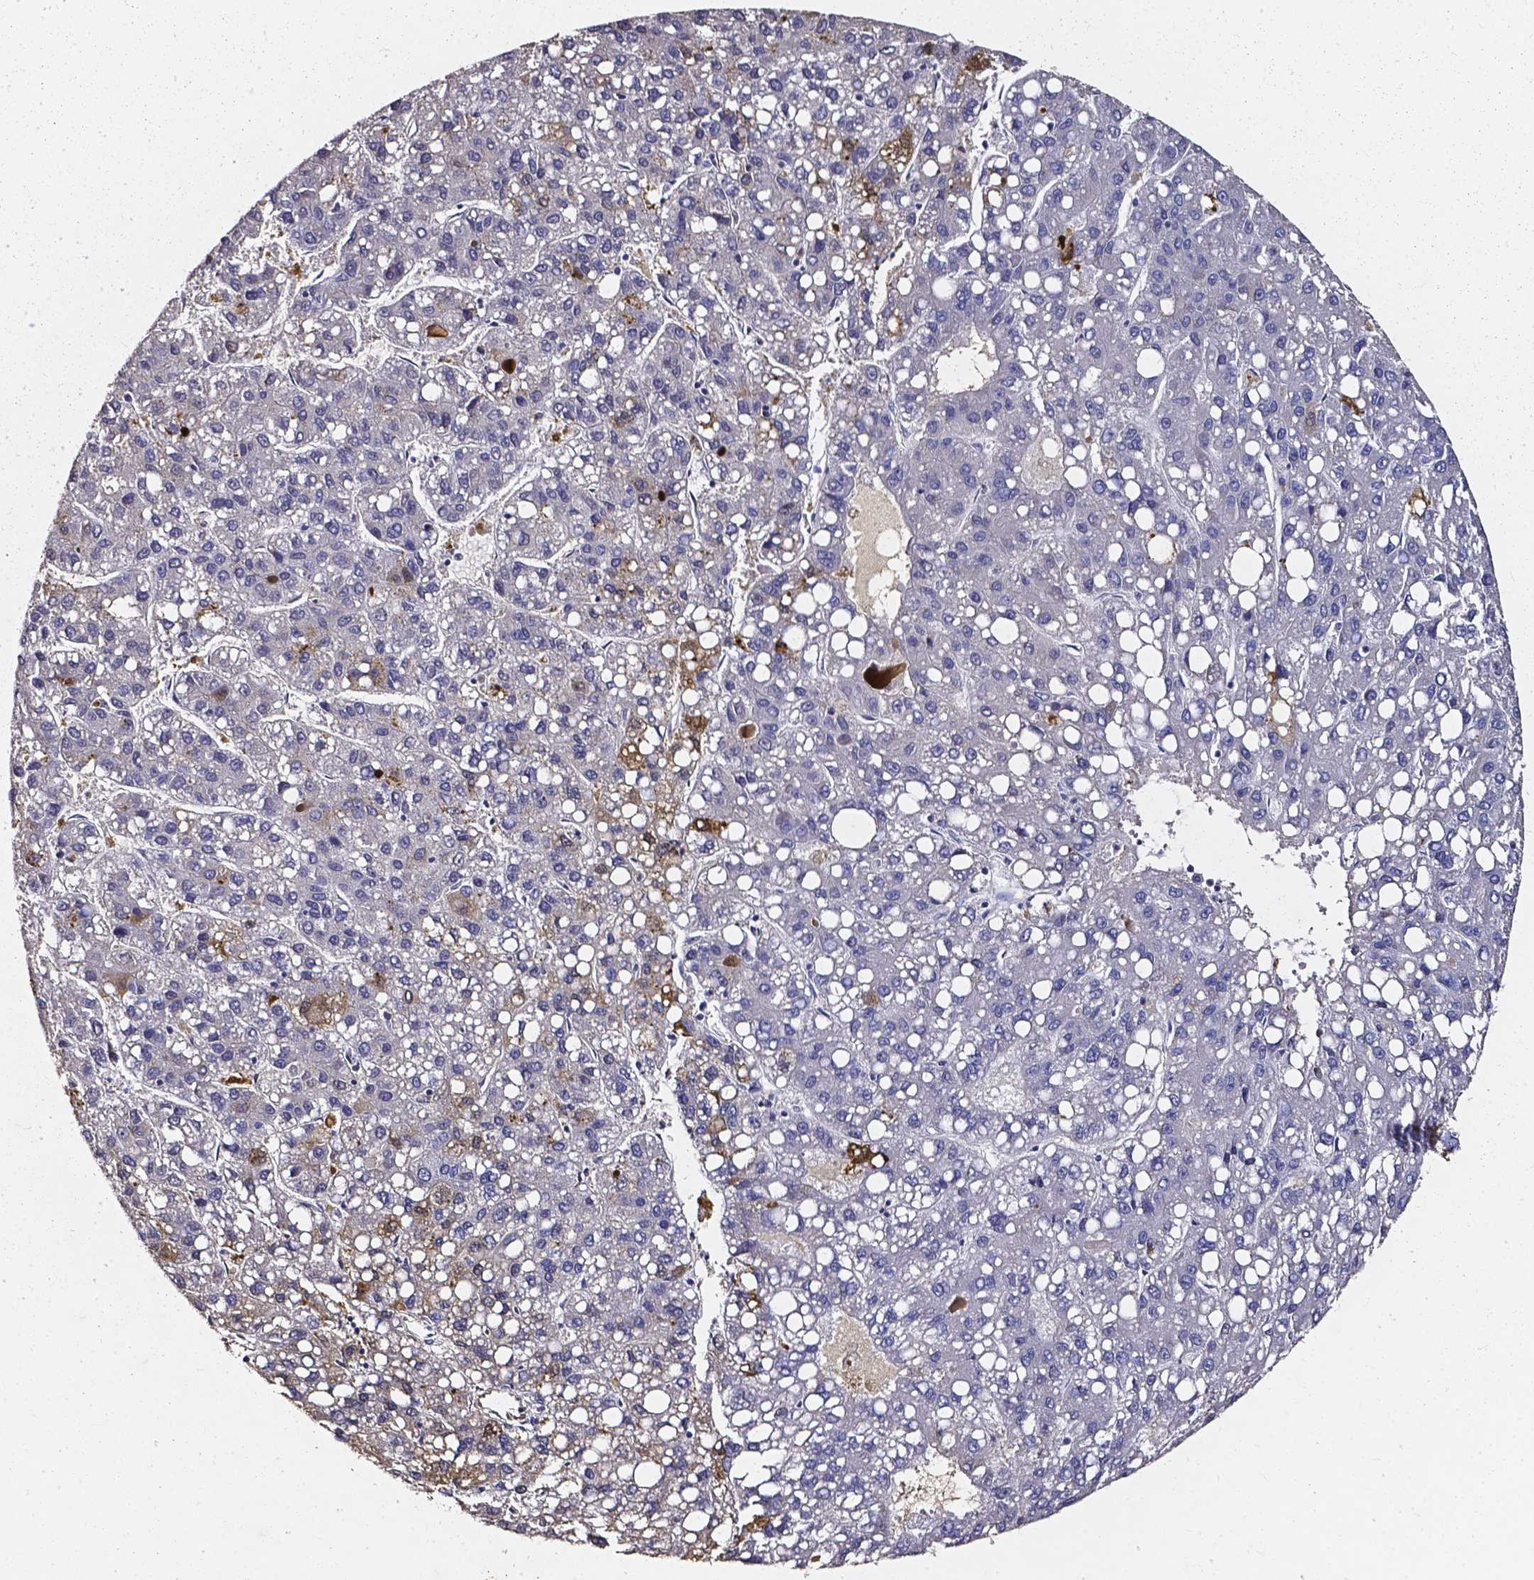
{"staining": {"intensity": "weak", "quantity": "<25%", "location": "cytoplasmic/membranous,nuclear"}, "tissue": "liver cancer", "cell_type": "Tumor cells", "image_type": "cancer", "snomed": [{"axis": "morphology", "description": "Carcinoma, Hepatocellular, NOS"}, {"axis": "topography", "description": "Liver"}], "caption": "Immunohistochemistry of human liver cancer (hepatocellular carcinoma) shows no staining in tumor cells. (DAB IHC visualized using brightfield microscopy, high magnification).", "gene": "AKR1B10", "patient": {"sex": "female", "age": 82}}